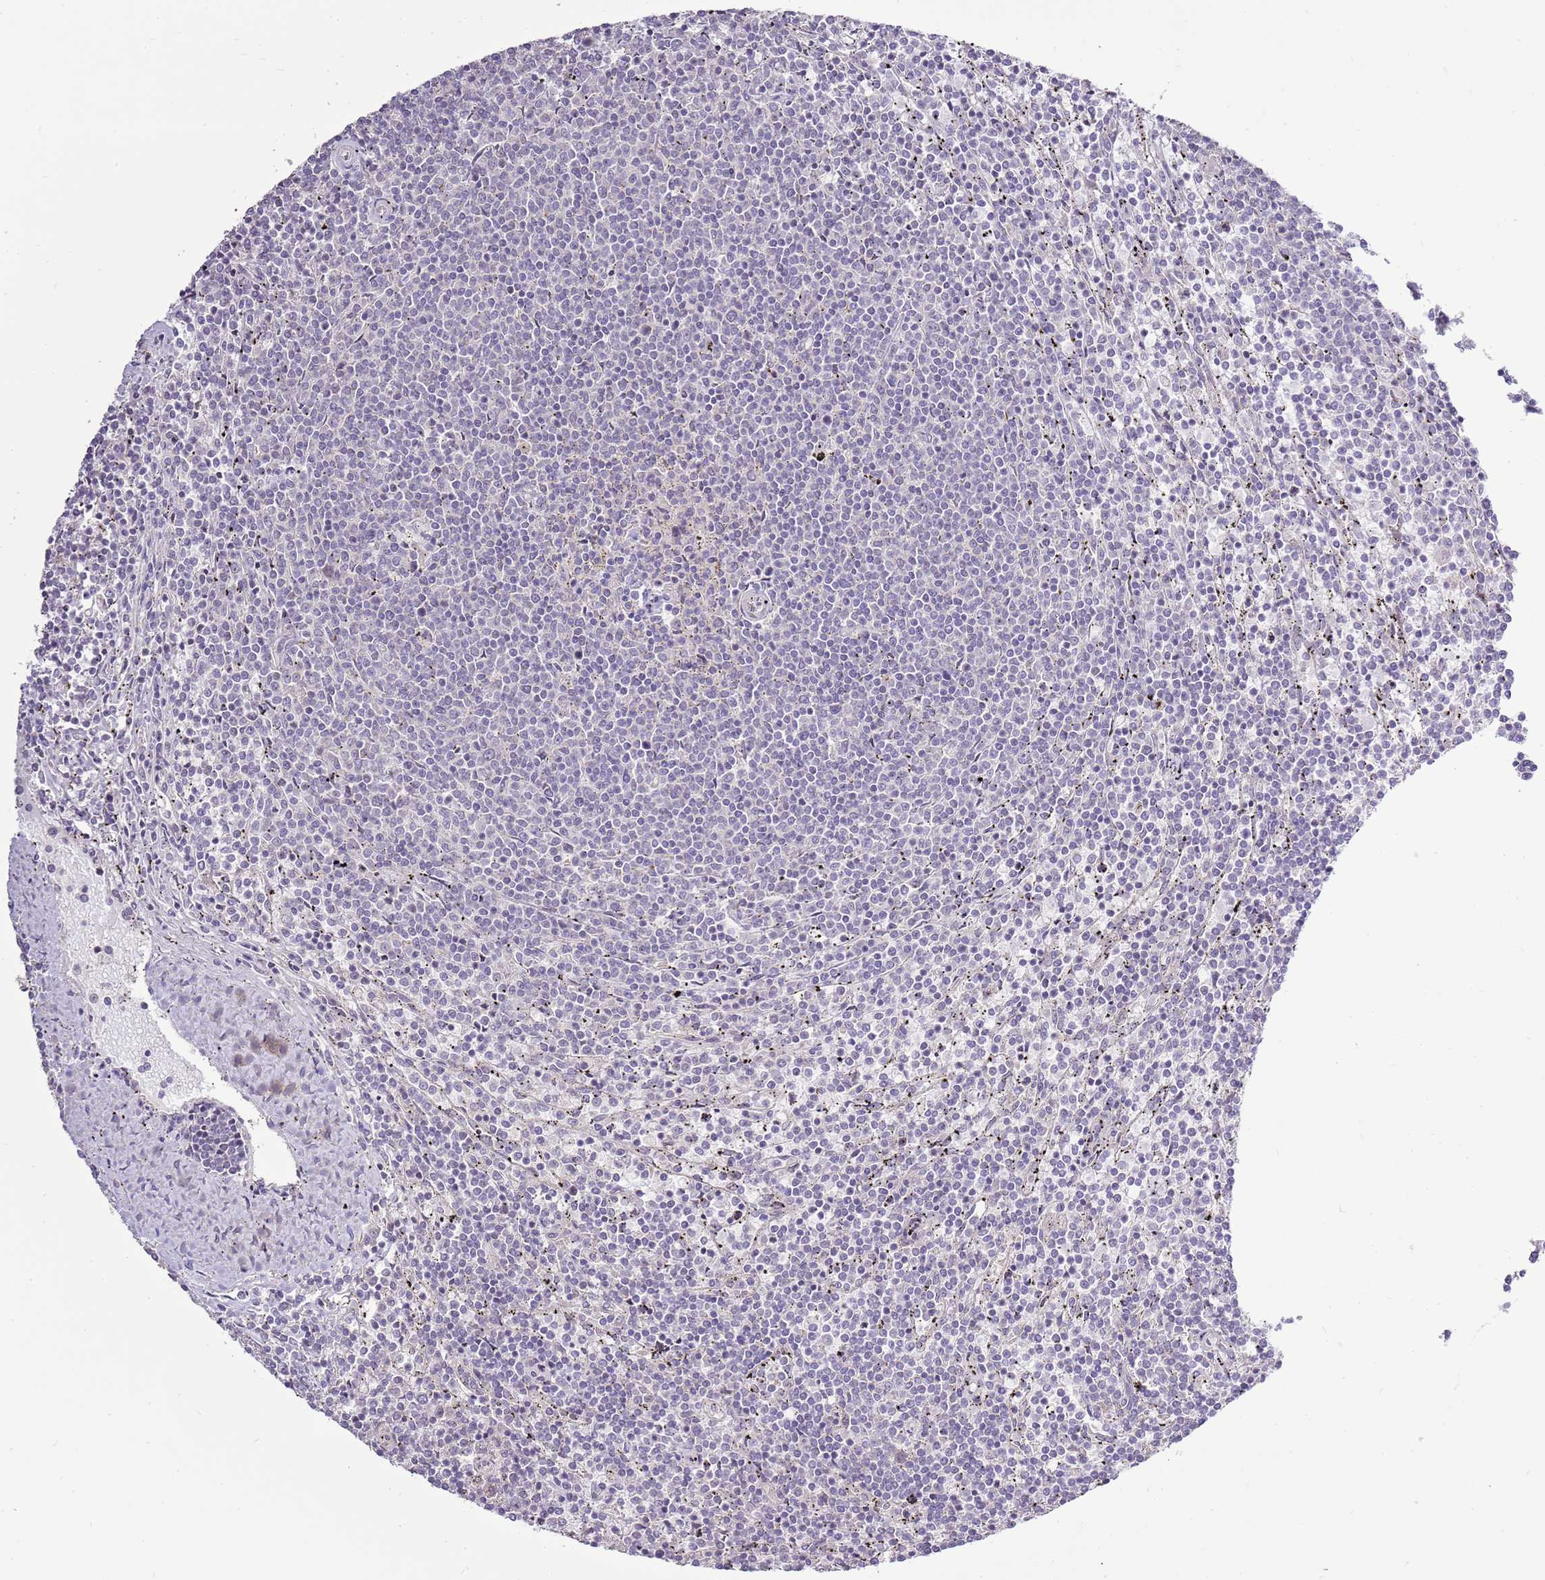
{"staining": {"intensity": "negative", "quantity": "none", "location": "none"}, "tissue": "lymphoma", "cell_type": "Tumor cells", "image_type": "cancer", "snomed": [{"axis": "morphology", "description": "Malignant lymphoma, non-Hodgkin's type, Low grade"}, {"axis": "topography", "description": "Spleen"}], "caption": "Tumor cells are negative for protein expression in human malignant lymphoma, non-Hodgkin's type (low-grade). (DAB (3,3'-diaminobenzidine) immunohistochemistry, high magnification).", "gene": "UGGT2", "patient": {"sex": "female", "age": 50}}